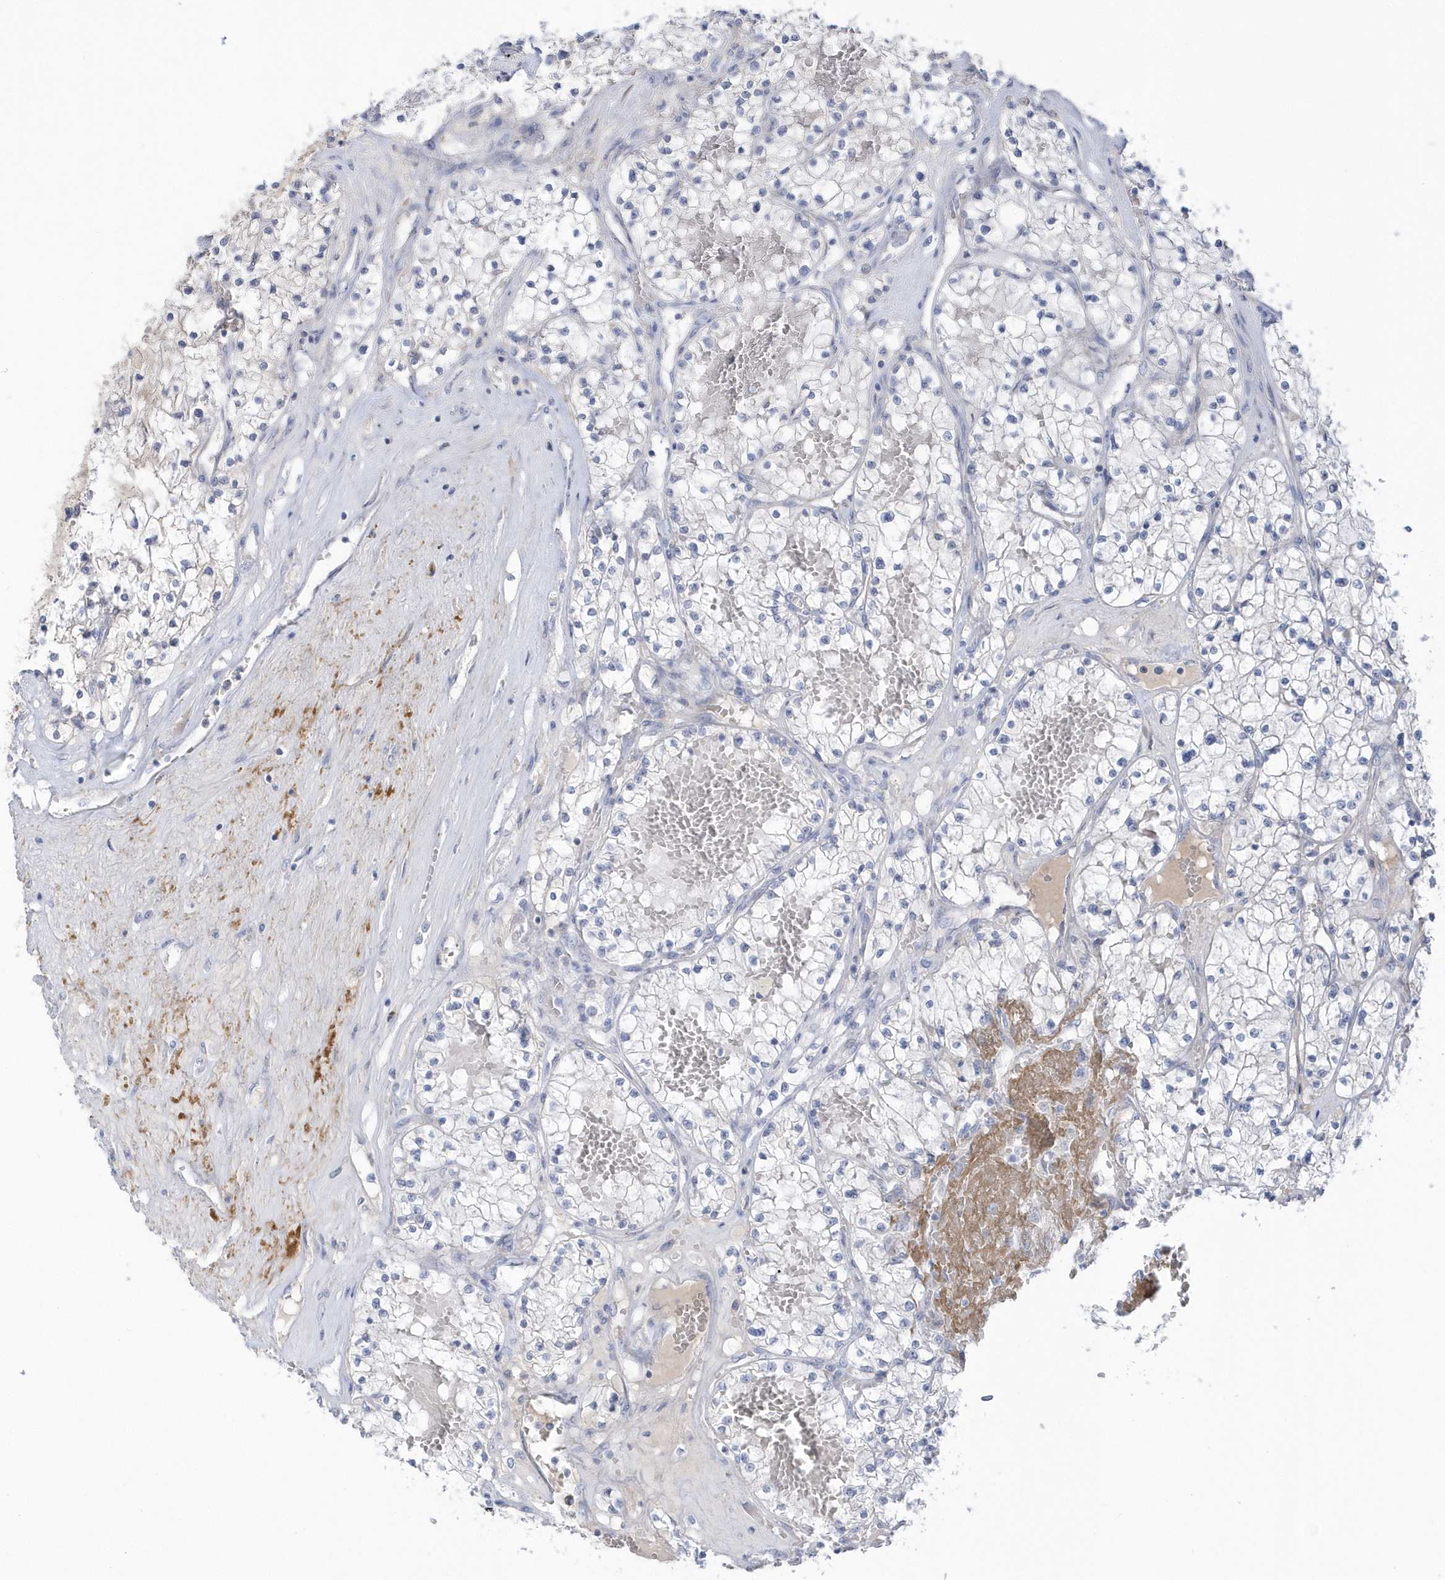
{"staining": {"intensity": "negative", "quantity": "none", "location": "none"}, "tissue": "renal cancer", "cell_type": "Tumor cells", "image_type": "cancer", "snomed": [{"axis": "morphology", "description": "Normal tissue, NOS"}, {"axis": "morphology", "description": "Adenocarcinoma, NOS"}, {"axis": "topography", "description": "Kidney"}], "caption": "Renal cancer was stained to show a protein in brown. There is no significant positivity in tumor cells.", "gene": "SEMA3D", "patient": {"sex": "male", "age": 68}}